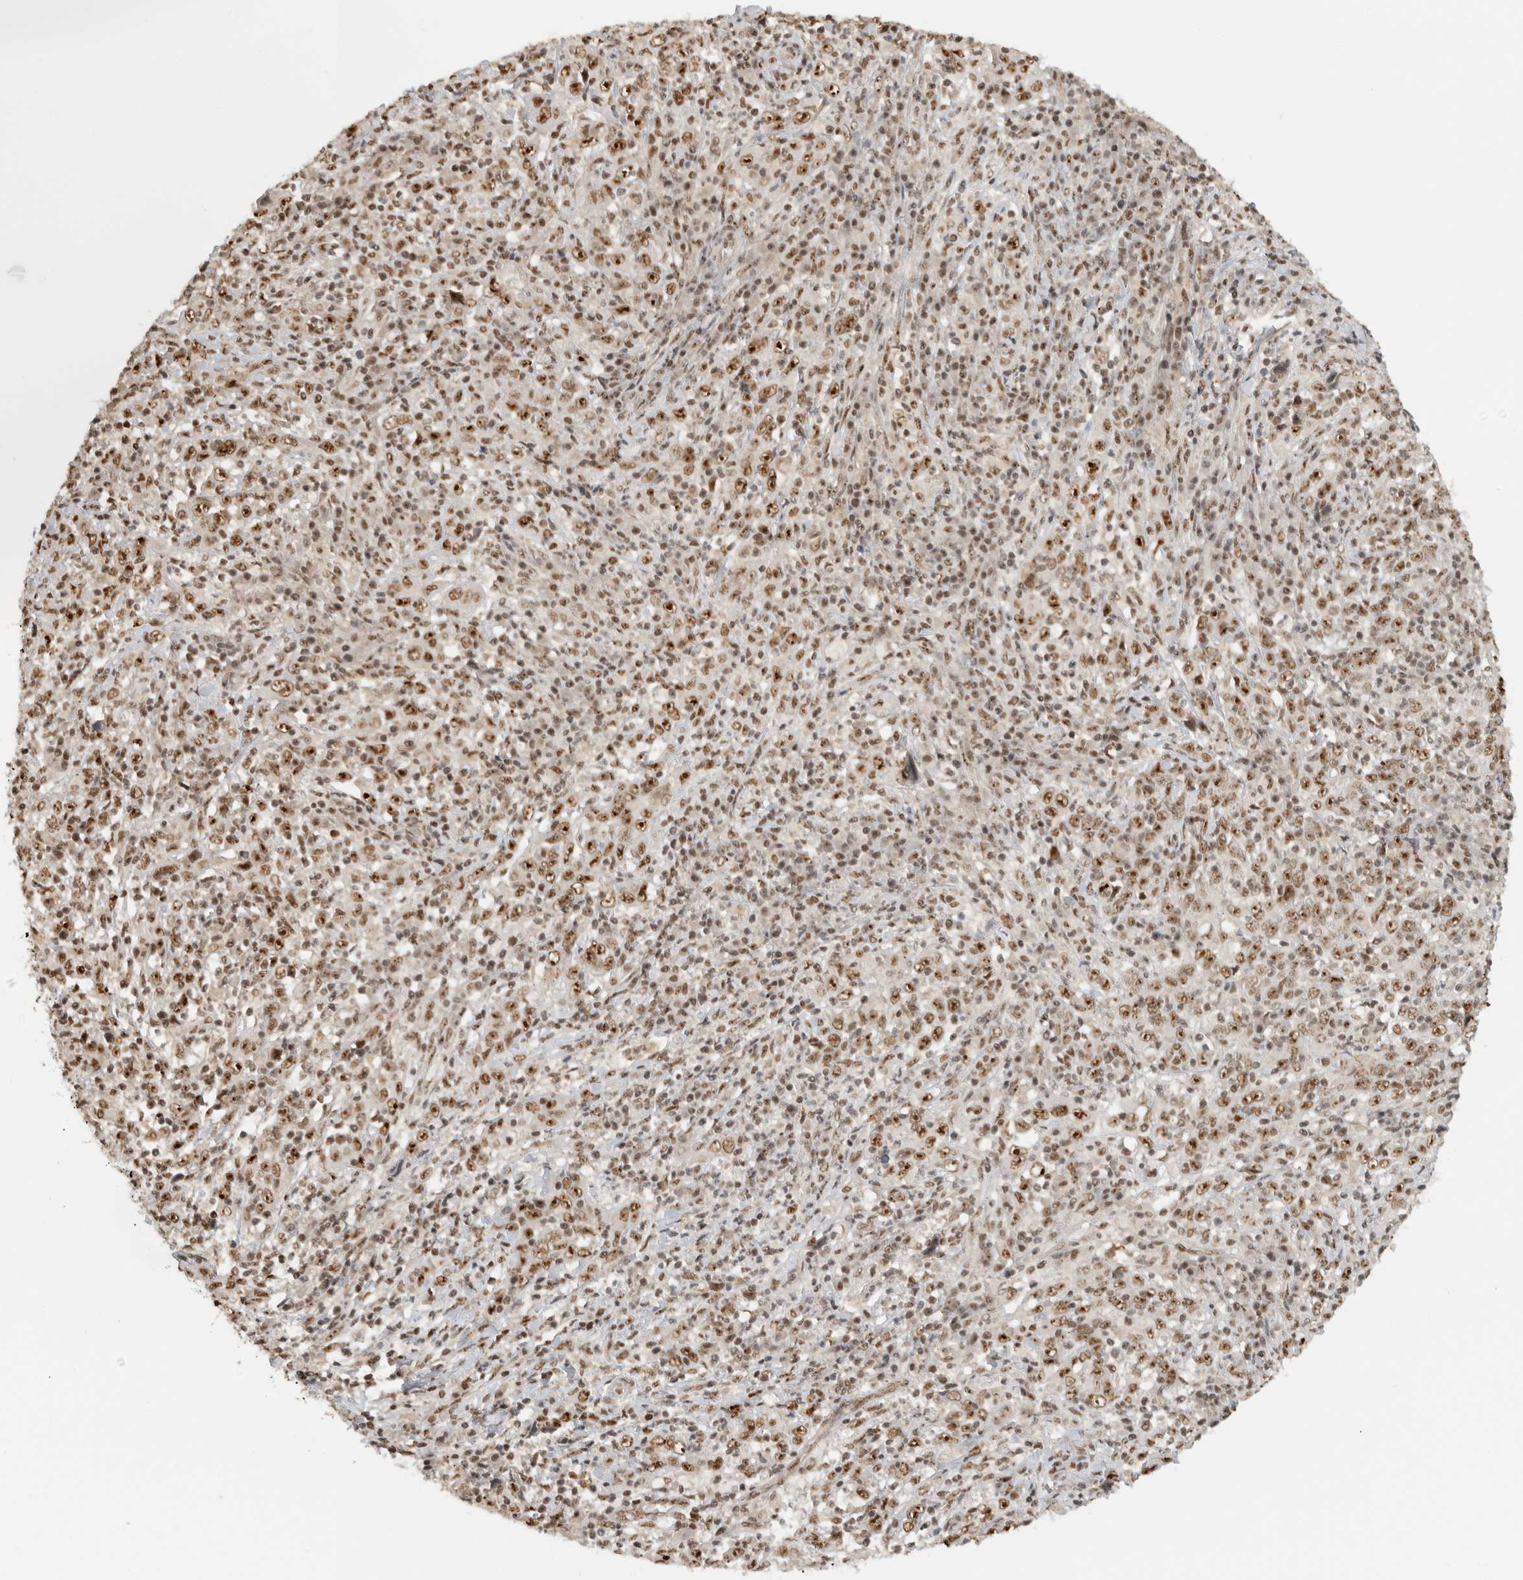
{"staining": {"intensity": "moderate", "quantity": ">75%", "location": "nuclear"}, "tissue": "cervical cancer", "cell_type": "Tumor cells", "image_type": "cancer", "snomed": [{"axis": "morphology", "description": "Squamous cell carcinoma, NOS"}, {"axis": "topography", "description": "Cervix"}], "caption": "Immunohistochemical staining of squamous cell carcinoma (cervical) shows medium levels of moderate nuclear expression in approximately >75% of tumor cells. The protein is shown in brown color, while the nuclei are stained blue.", "gene": "EBNA1BP2", "patient": {"sex": "female", "age": 46}}